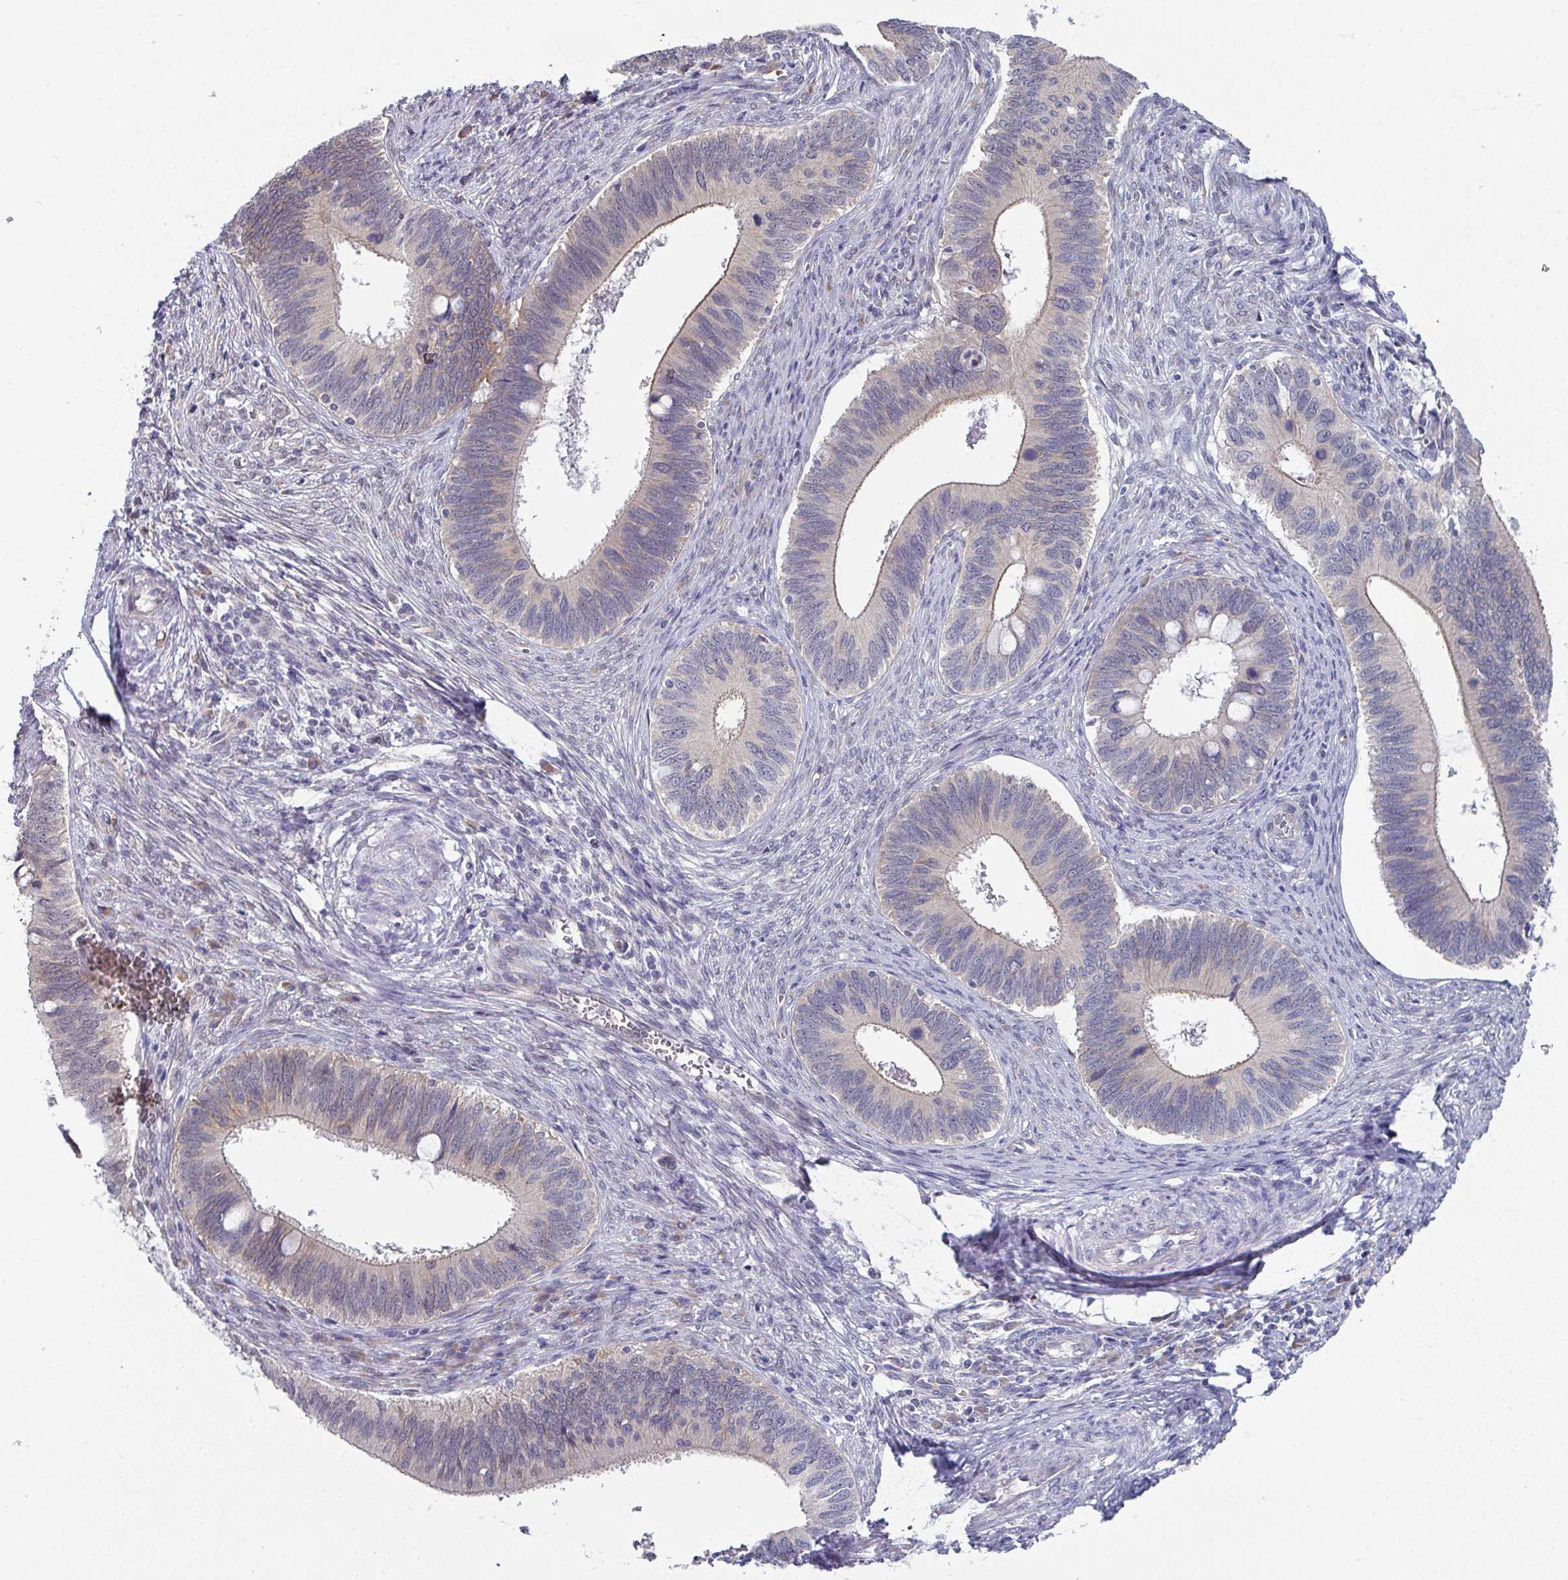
{"staining": {"intensity": "weak", "quantity": "25%-75%", "location": "cytoplasmic/membranous"}, "tissue": "cervical cancer", "cell_type": "Tumor cells", "image_type": "cancer", "snomed": [{"axis": "morphology", "description": "Adenocarcinoma, NOS"}, {"axis": "topography", "description": "Cervix"}], "caption": "Cervical cancer (adenocarcinoma) stained with DAB (3,3'-diaminobenzidine) IHC shows low levels of weak cytoplasmic/membranous expression in about 25%-75% of tumor cells. The protein is shown in brown color, while the nuclei are stained blue.", "gene": "TMED5", "patient": {"sex": "female", "age": 42}}